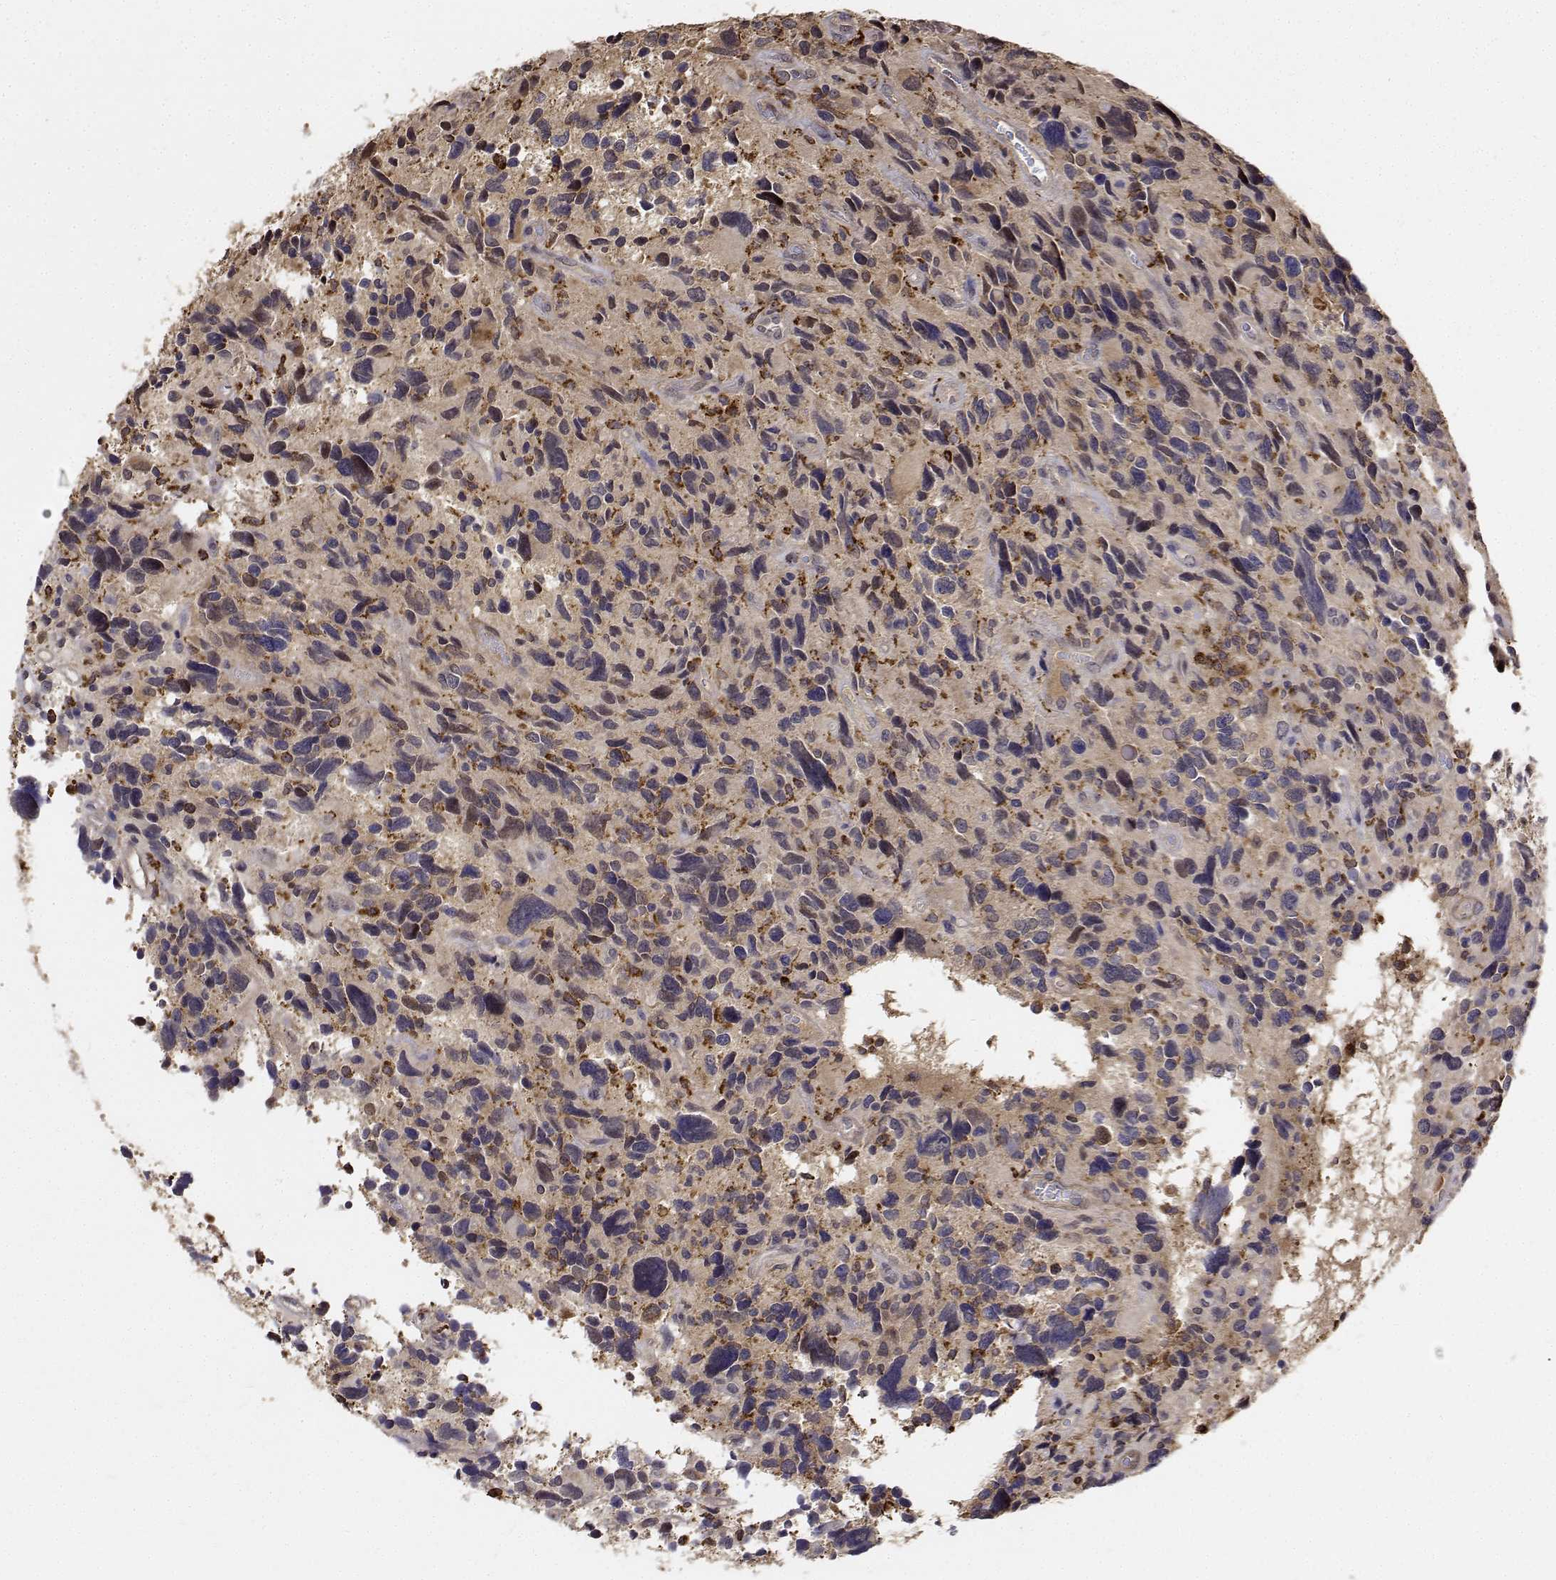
{"staining": {"intensity": "negative", "quantity": "none", "location": "none"}, "tissue": "glioma", "cell_type": "Tumor cells", "image_type": "cancer", "snomed": [{"axis": "morphology", "description": "Glioma, malignant, High grade"}, {"axis": "topography", "description": "Brain"}], "caption": "IHC image of neoplastic tissue: high-grade glioma (malignant) stained with DAB (3,3'-diaminobenzidine) exhibits no significant protein staining in tumor cells.", "gene": "PCID2", "patient": {"sex": "male", "age": 46}}